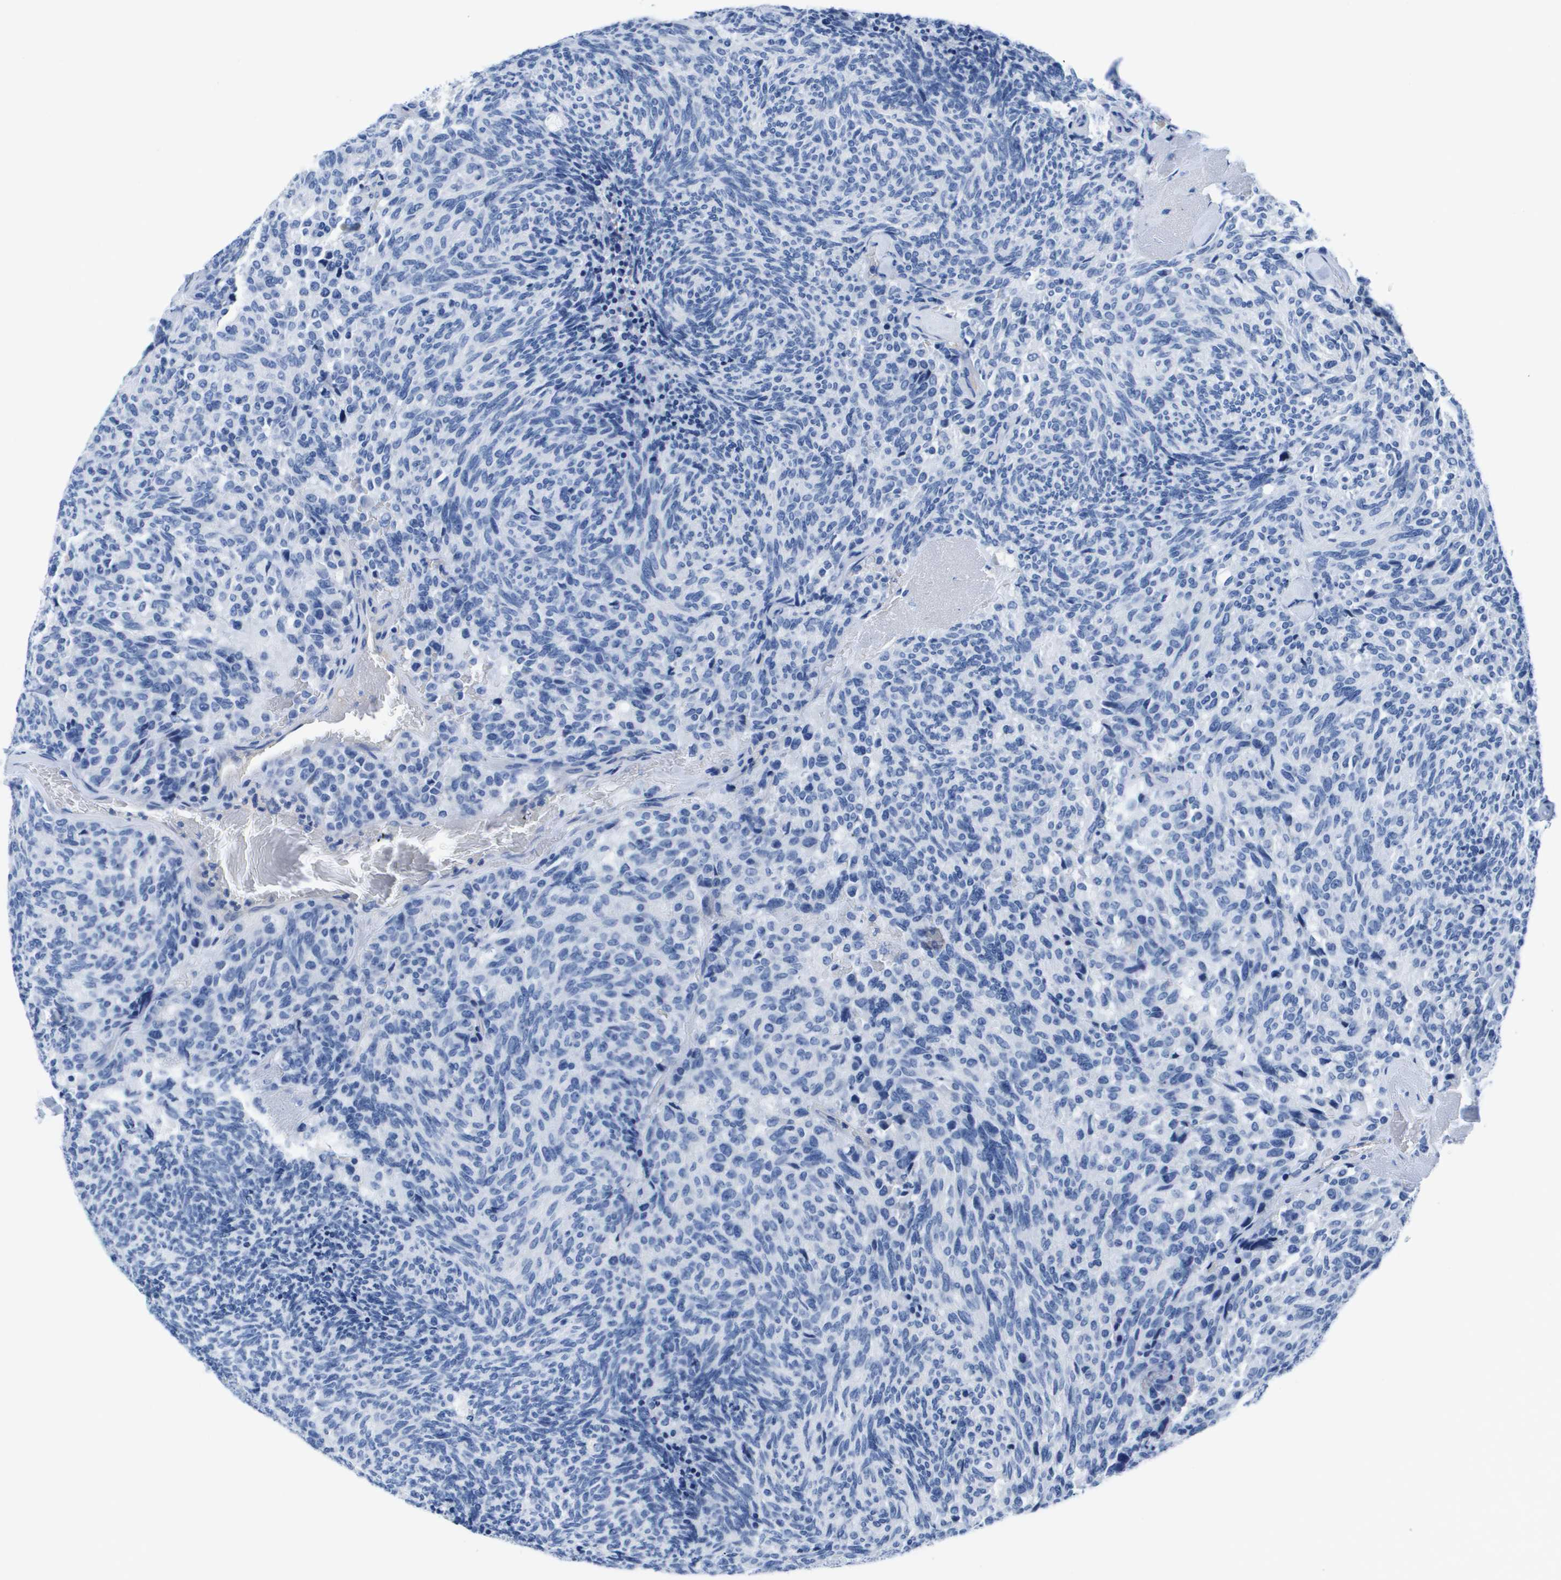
{"staining": {"intensity": "negative", "quantity": "none", "location": "none"}, "tissue": "carcinoid", "cell_type": "Tumor cells", "image_type": "cancer", "snomed": [{"axis": "morphology", "description": "Carcinoma, NOS"}, {"axis": "morphology", "description": "Carcinoid, malignant, NOS"}, {"axis": "topography", "description": "Urinary bladder"}], "caption": "Immunohistochemical staining of human carcinoma demonstrates no significant positivity in tumor cells. Brightfield microscopy of immunohistochemistry (IHC) stained with DAB (brown) and hematoxylin (blue), captured at high magnification.", "gene": "APOA1", "patient": {"sex": "male", "age": 57}}